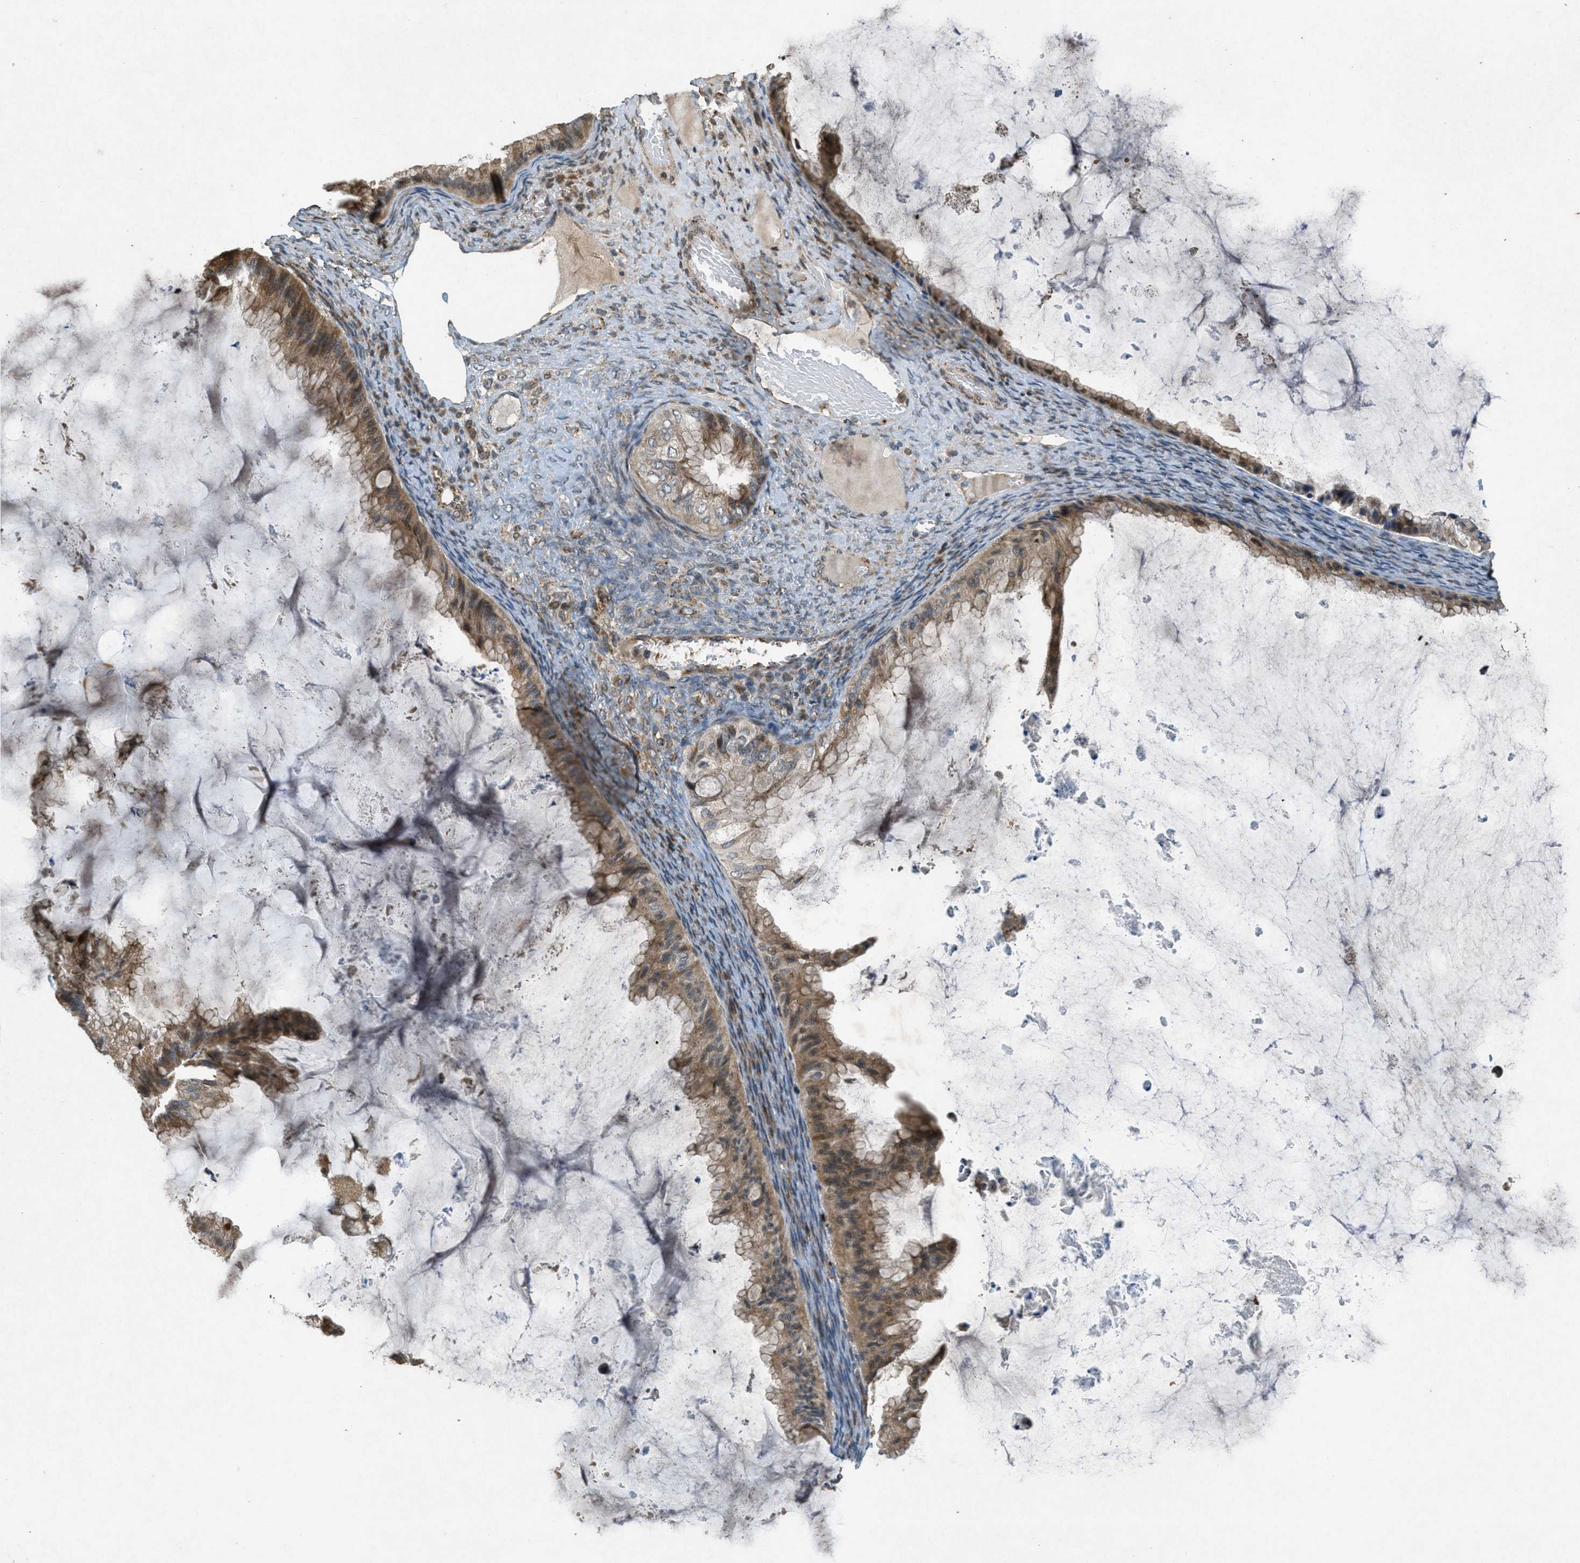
{"staining": {"intensity": "moderate", "quantity": ">75%", "location": "cytoplasmic/membranous"}, "tissue": "ovarian cancer", "cell_type": "Tumor cells", "image_type": "cancer", "snomed": [{"axis": "morphology", "description": "Cystadenocarcinoma, mucinous, NOS"}, {"axis": "topography", "description": "Ovary"}], "caption": "Mucinous cystadenocarcinoma (ovarian) tissue demonstrates moderate cytoplasmic/membranous positivity in about >75% of tumor cells", "gene": "PPP1R15A", "patient": {"sex": "female", "age": 61}}